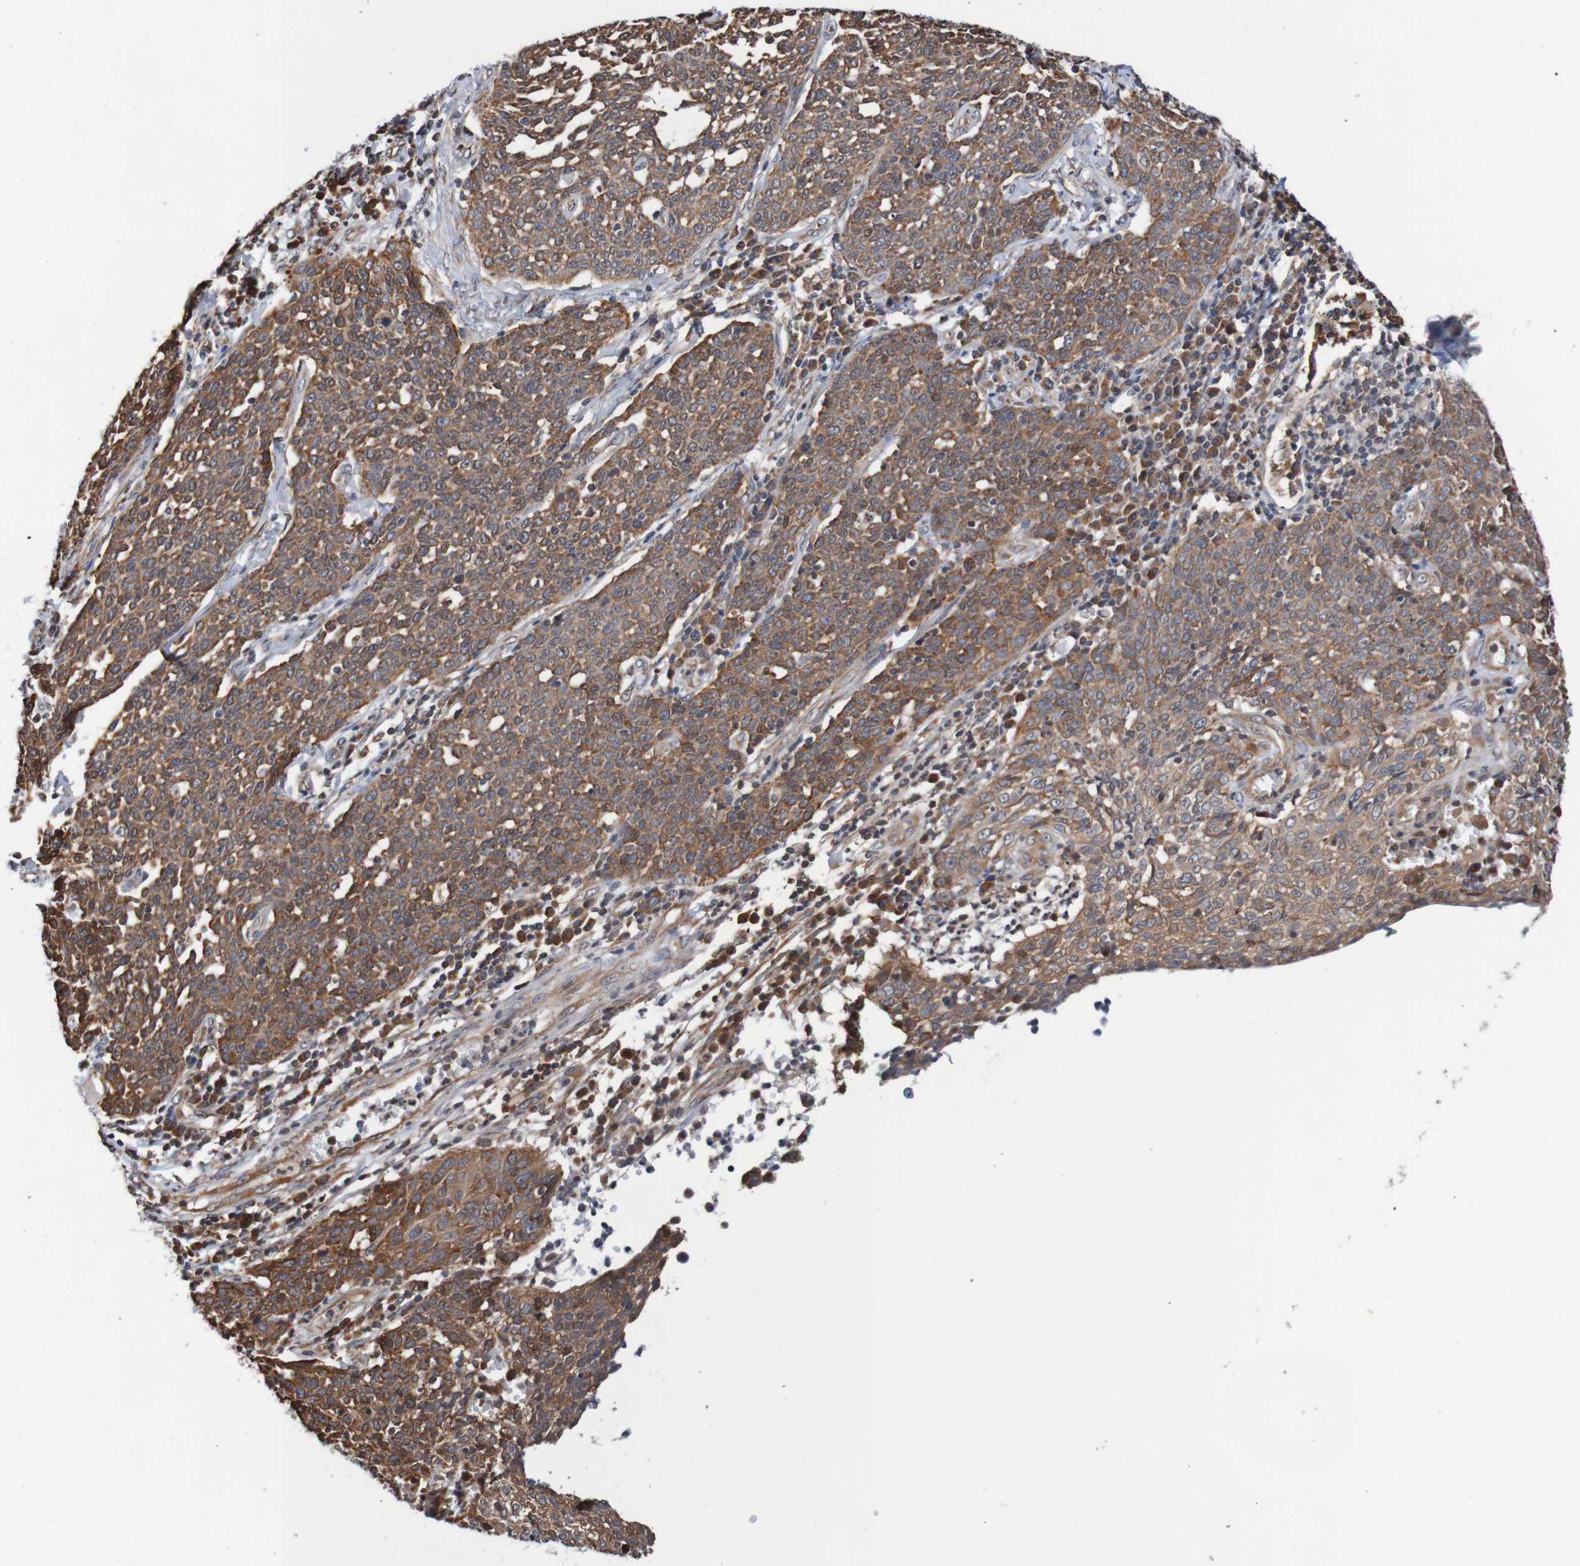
{"staining": {"intensity": "moderate", "quantity": "25%-75%", "location": "cytoplasmic/membranous"}, "tissue": "cervical cancer", "cell_type": "Tumor cells", "image_type": "cancer", "snomed": [{"axis": "morphology", "description": "Squamous cell carcinoma, NOS"}, {"axis": "topography", "description": "Cervix"}], "caption": "Cervical cancer (squamous cell carcinoma) was stained to show a protein in brown. There is medium levels of moderate cytoplasmic/membranous expression in about 25%-75% of tumor cells.", "gene": "AXIN1", "patient": {"sex": "female", "age": 34}}